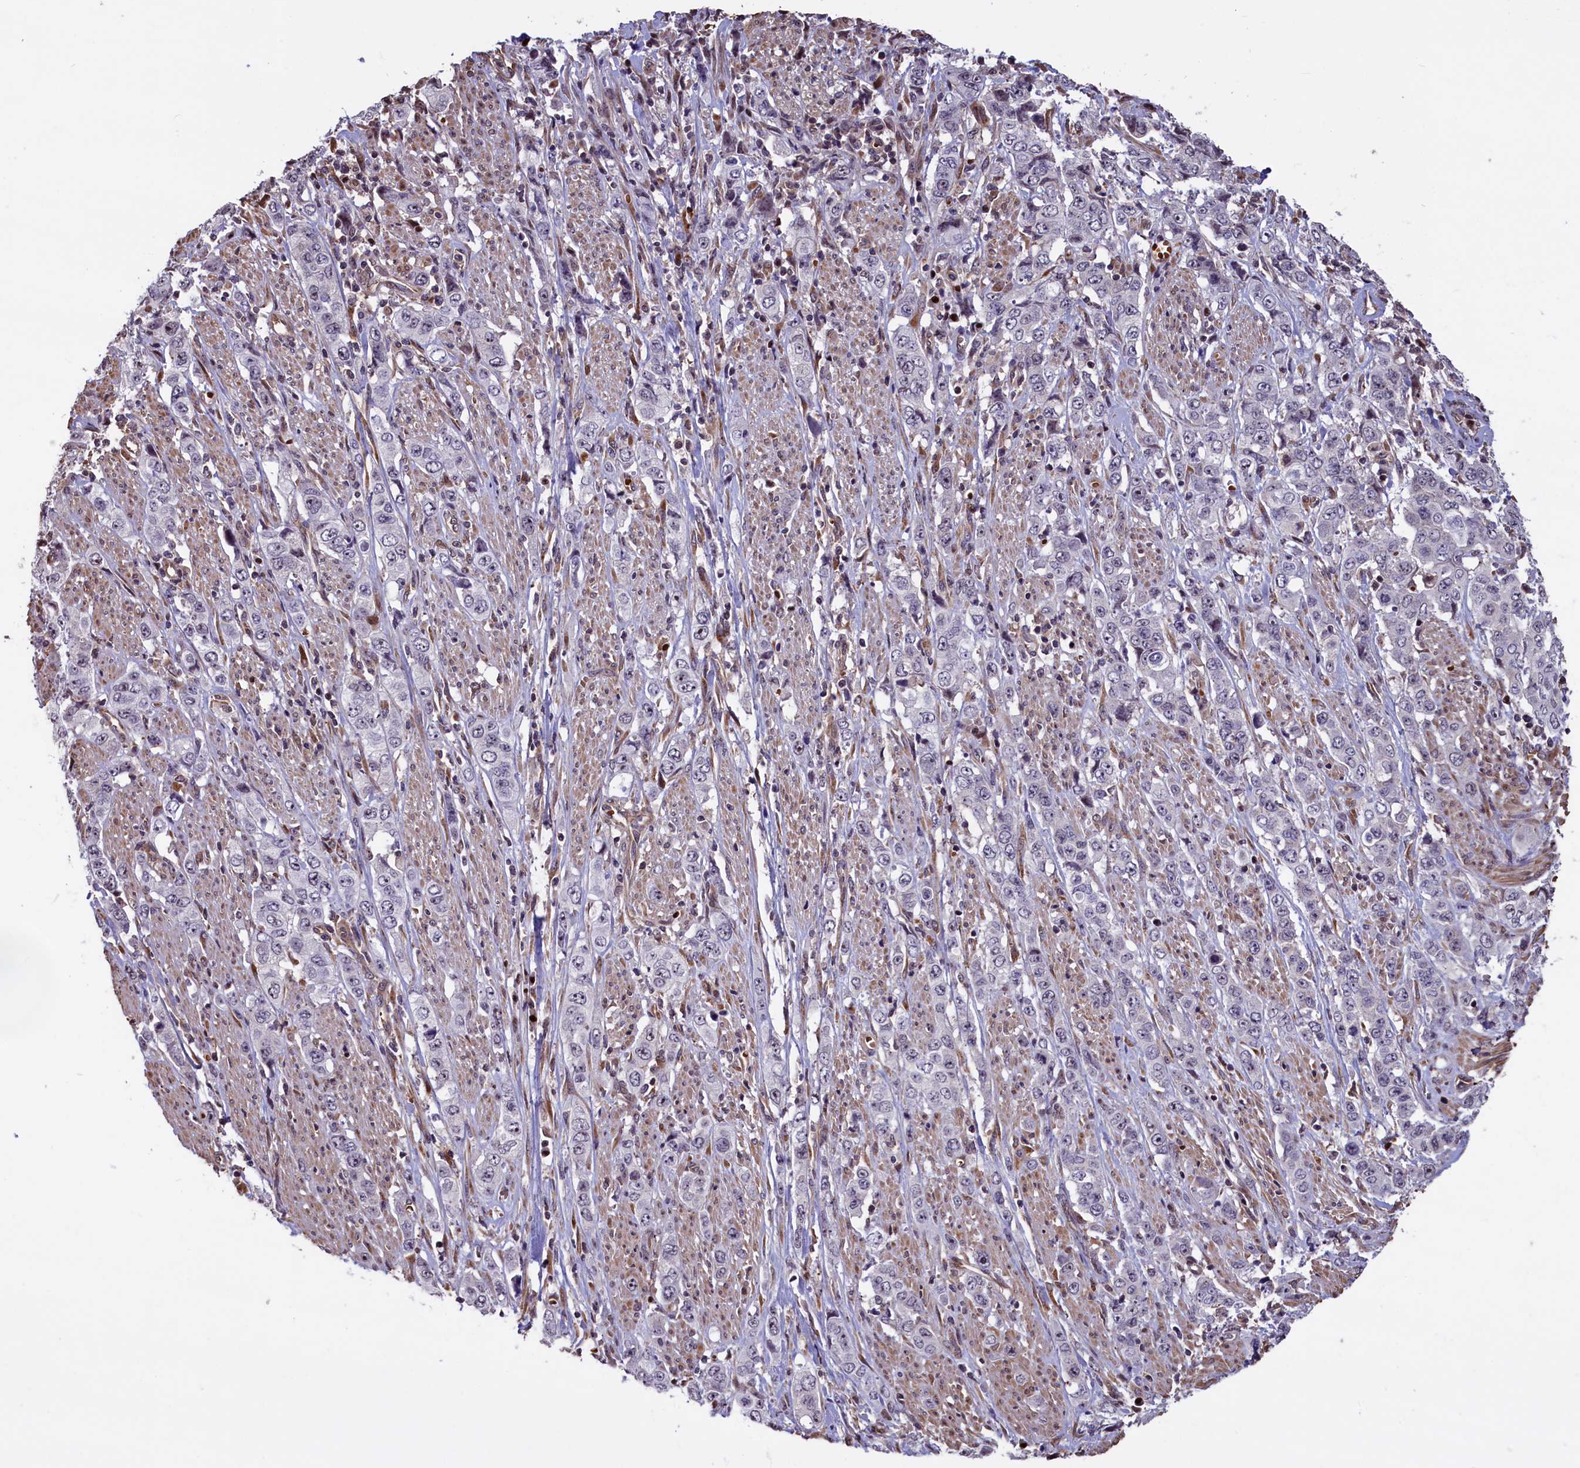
{"staining": {"intensity": "negative", "quantity": "none", "location": "none"}, "tissue": "stomach cancer", "cell_type": "Tumor cells", "image_type": "cancer", "snomed": [{"axis": "morphology", "description": "Adenocarcinoma, NOS"}, {"axis": "topography", "description": "Stomach, upper"}], "caption": "This is a micrograph of immunohistochemistry staining of stomach cancer, which shows no expression in tumor cells.", "gene": "SHFL", "patient": {"sex": "male", "age": 62}}